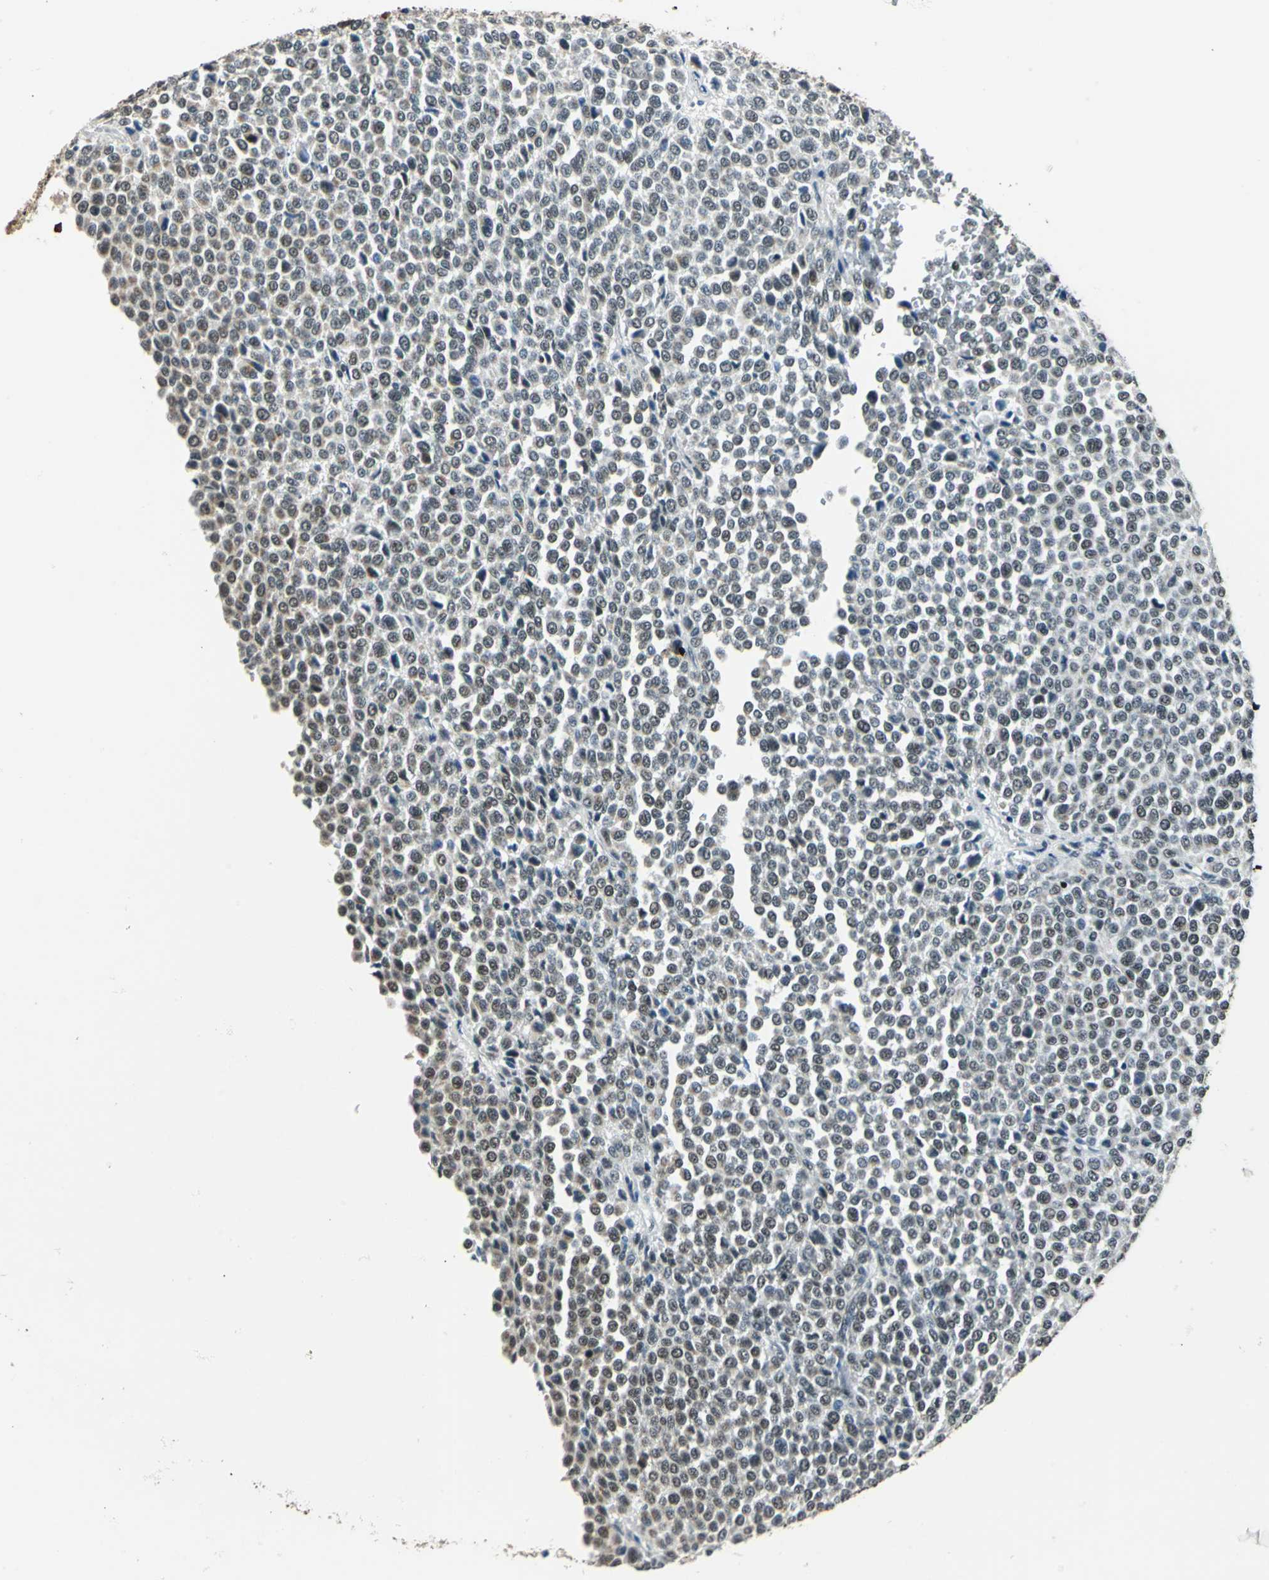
{"staining": {"intensity": "weak", "quantity": "25%-75%", "location": "nuclear"}, "tissue": "melanoma", "cell_type": "Tumor cells", "image_type": "cancer", "snomed": [{"axis": "morphology", "description": "Malignant melanoma, Metastatic site"}, {"axis": "topography", "description": "Pancreas"}], "caption": "Immunohistochemical staining of melanoma demonstrates weak nuclear protein staining in approximately 25%-75% of tumor cells.", "gene": "BCLAF1", "patient": {"sex": "female", "age": 30}}